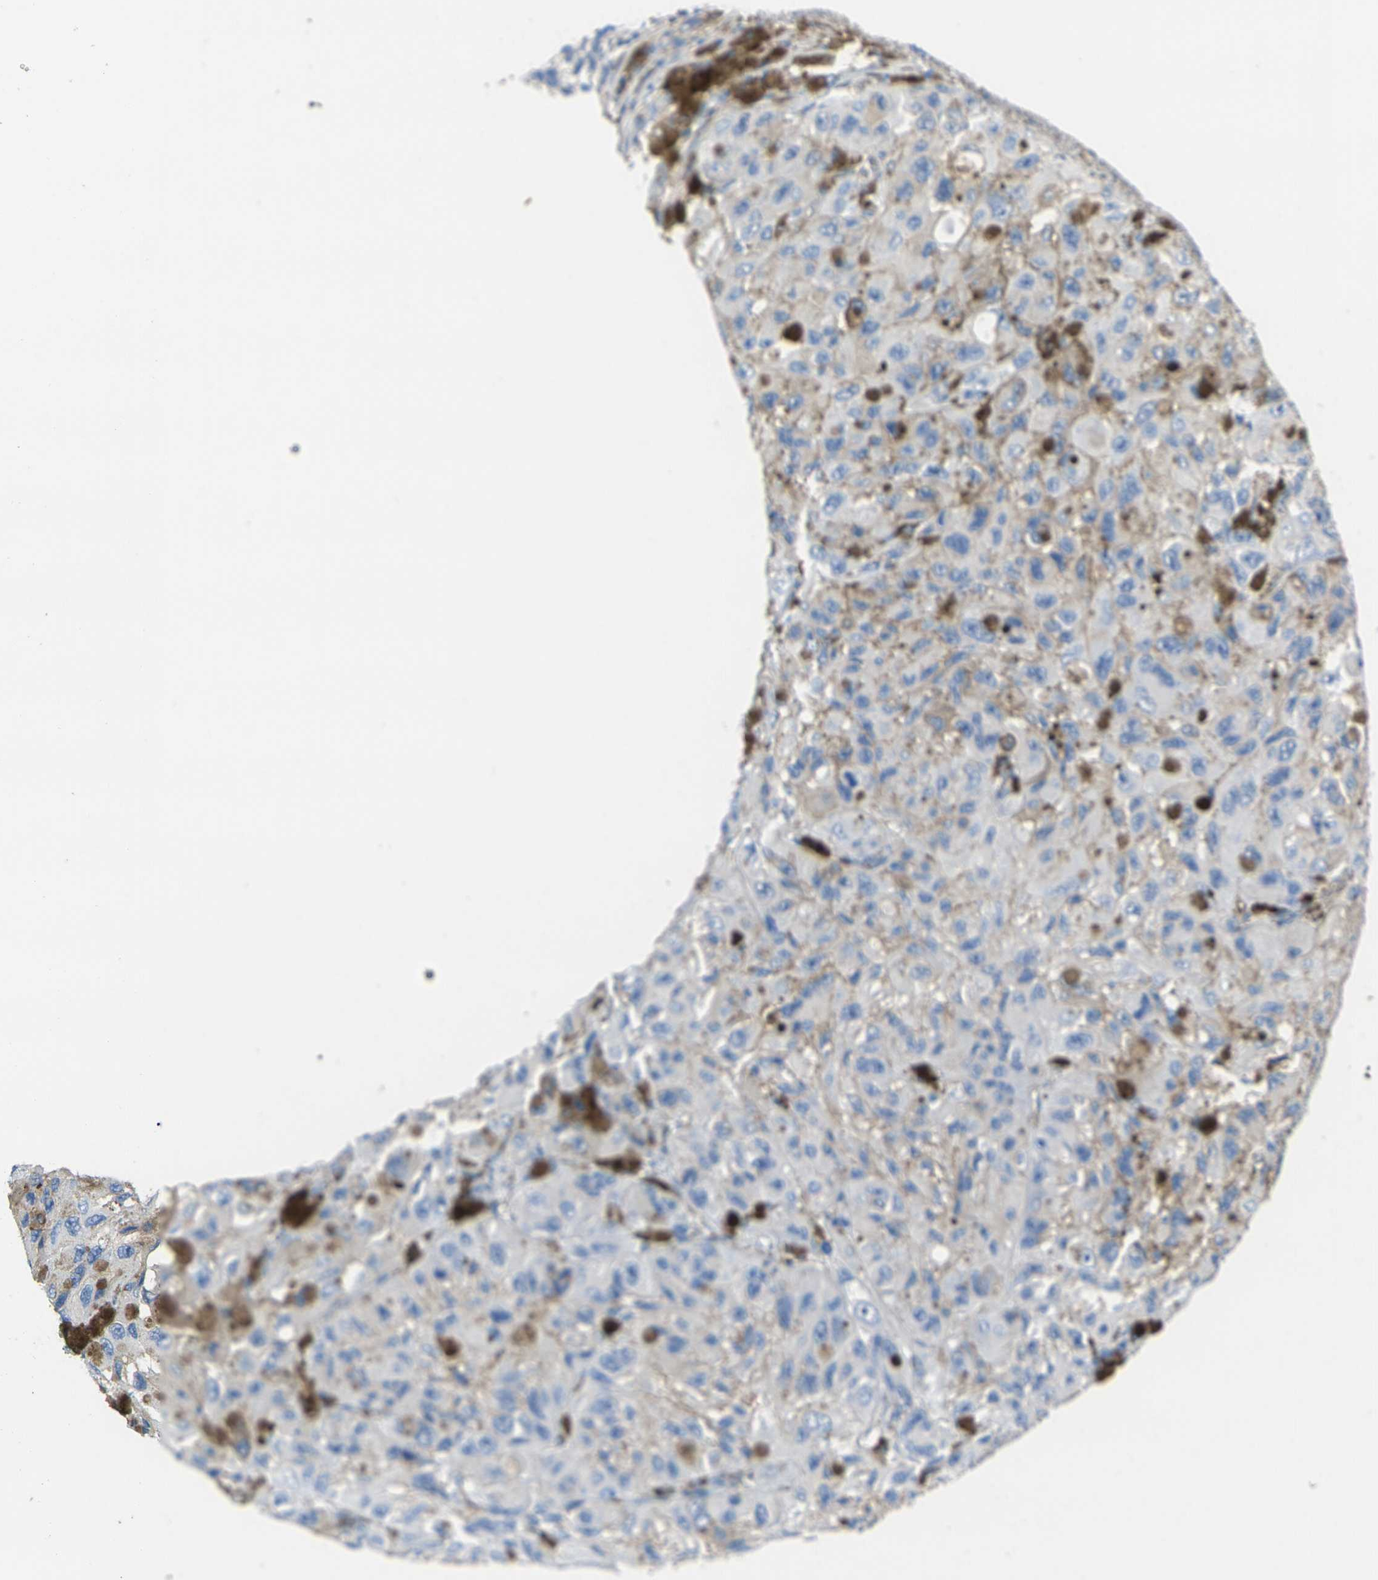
{"staining": {"intensity": "negative", "quantity": "none", "location": "none"}, "tissue": "melanoma", "cell_type": "Tumor cells", "image_type": "cancer", "snomed": [{"axis": "morphology", "description": "Malignant melanoma, NOS"}, {"axis": "topography", "description": "Skin"}], "caption": "A photomicrograph of human melanoma is negative for staining in tumor cells. The staining was performed using DAB to visualize the protein expression in brown, while the nuclei were stained in blue with hematoxylin (Magnification: 20x).", "gene": "GREM2", "patient": {"sex": "female", "age": 73}}